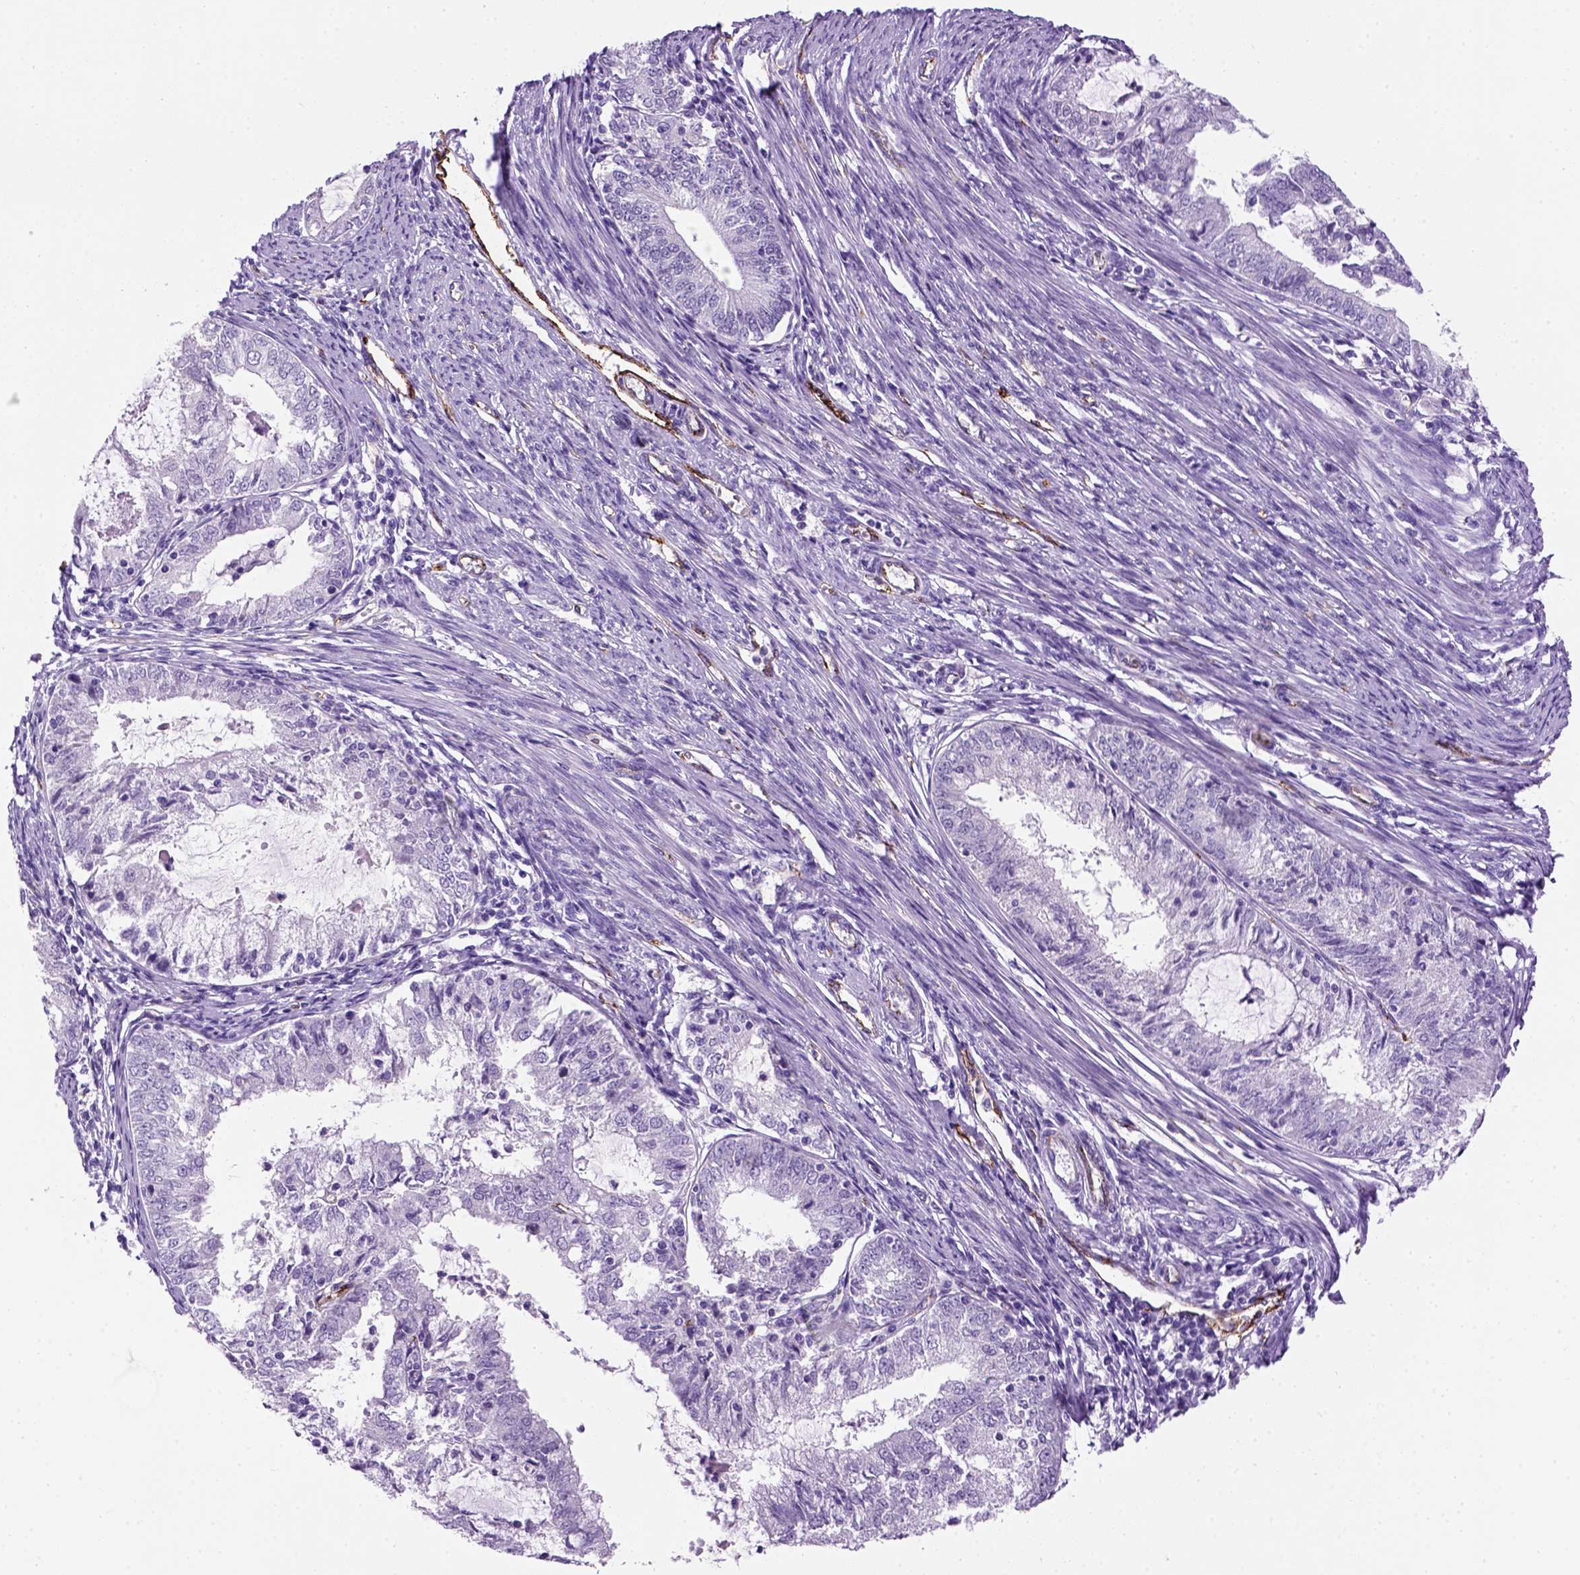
{"staining": {"intensity": "negative", "quantity": "none", "location": "none"}, "tissue": "endometrial cancer", "cell_type": "Tumor cells", "image_type": "cancer", "snomed": [{"axis": "morphology", "description": "Adenocarcinoma, NOS"}, {"axis": "topography", "description": "Endometrium"}], "caption": "Adenocarcinoma (endometrial) was stained to show a protein in brown. There is no significant staining in tumor cells. Nuclei are stained in blue.", "gene": "VWF", "patient": {"sex": "female", "age": 57}}